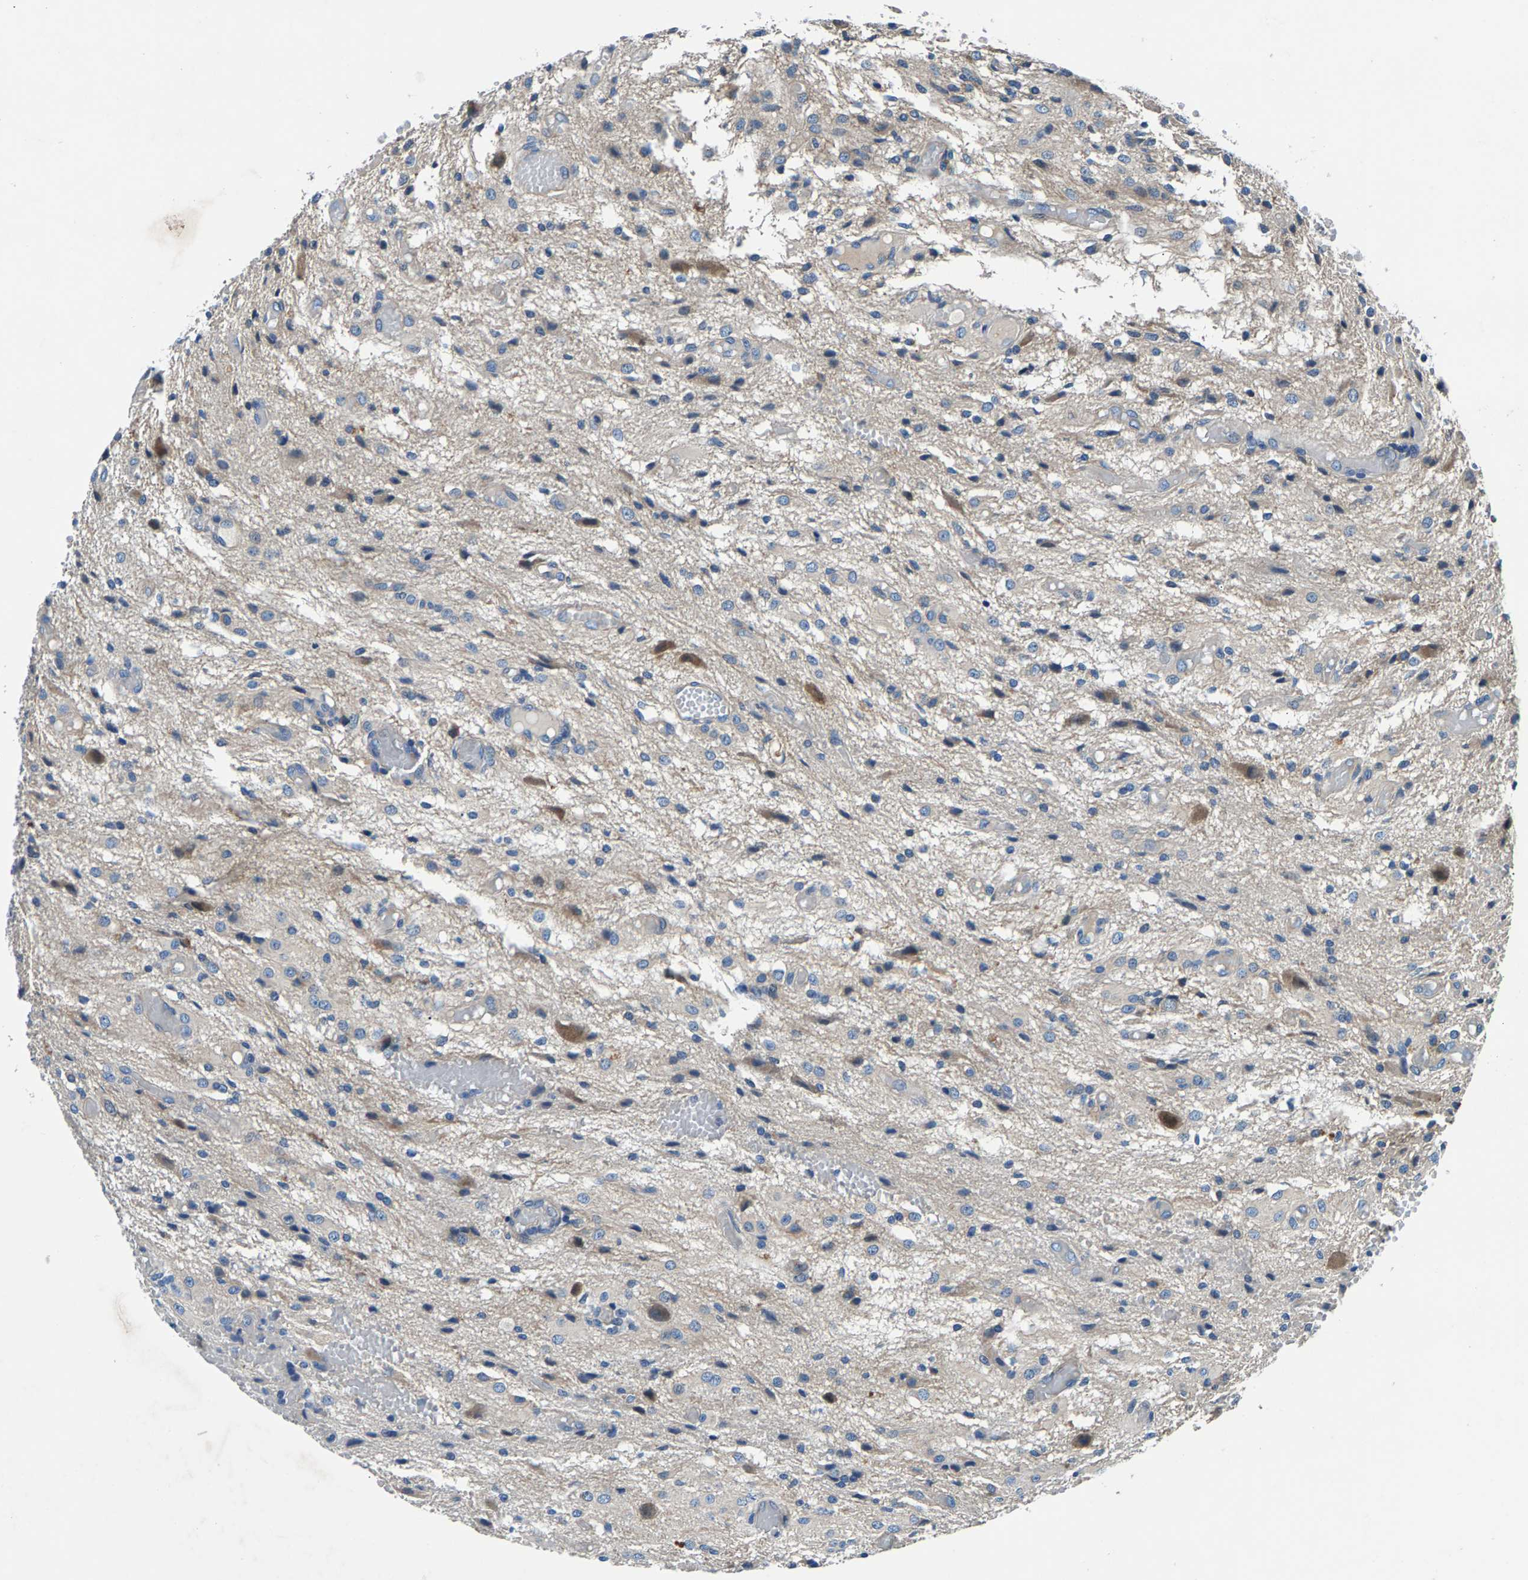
{"staining": {"intensity": "negative", "quantity": "none", "location": "none"}, "tissue": "glioma", "cell_type": "Tumor cells", "image_type": "cancer", "snomed": [{"axis": "morphology", "description": "Glioma, malignant, High grade"}, {"axis": "topography", "description": "Brain"}], "caption": "Glioma stained for a protein using immunohistochemistry (IHC) exhibits no staining tumor cells.", "gene": "CDRT4", "patient": {"sex": "female", "age": 59}}